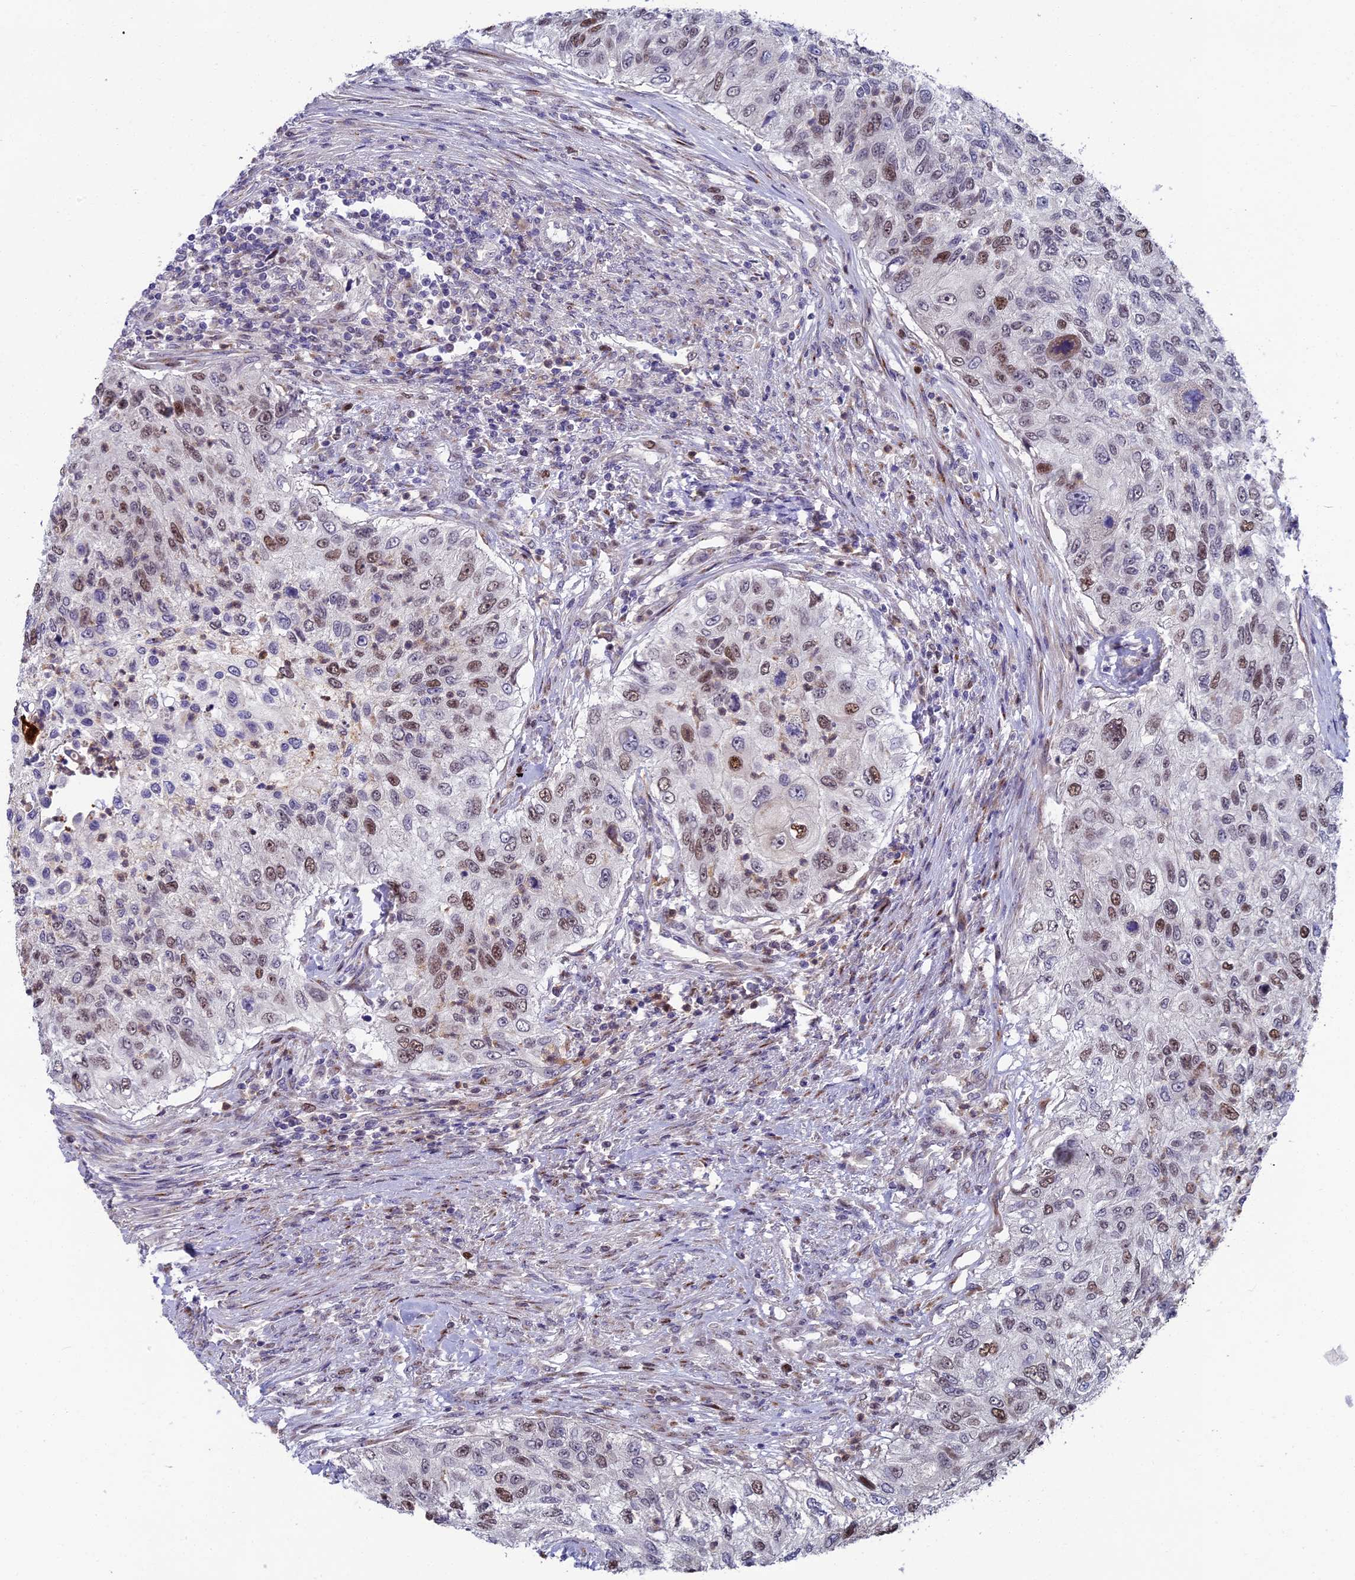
{"staining": {"intensity": "moderate", "quantity": "25%-75%", "location": "nuclear"}, "tissue": "urothelial cancer", "cell_type": "Tumor cells", "image_type": "cancer", "snomed": [{"axis": "morphology", "description": "Urothelial carcinoma, High grade"}, {"axis": "topography", "description": "Urinary bladder"}], "caption": "Immunohistochemistry (DAB) staining of human urothelial cancer demonstrates moderate nuclear protein positivity in approximately 25%-75% of tumor cells.", "gene": "LIG1", "patient": {"sex": "female", "age": 60}}